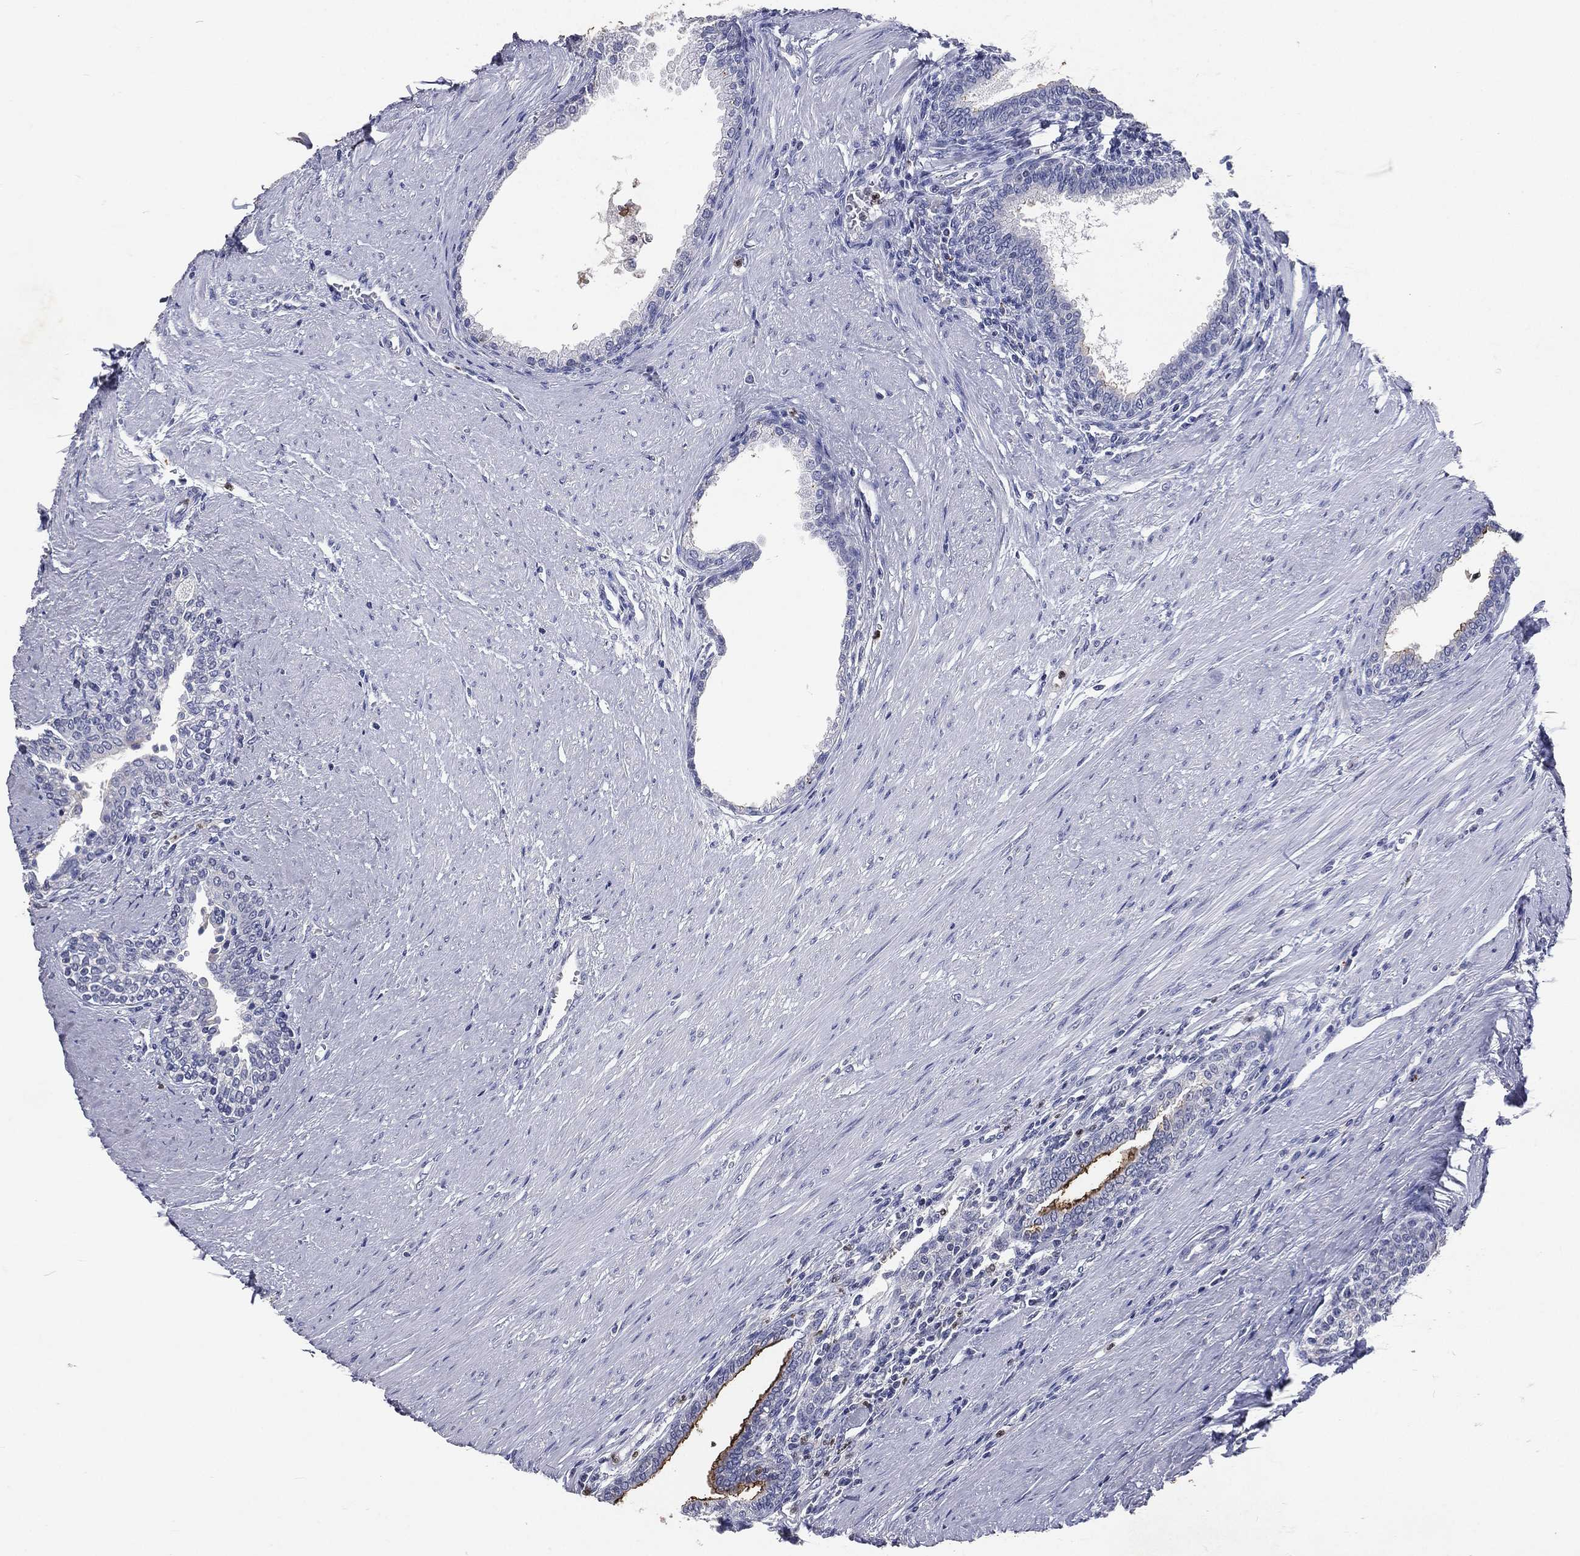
{"staining": {"intensity": "negative", "quantity": "none", "location": "none"}, "tissue": "prostate", "cell_type": "Glandular cells", "image_type": "normal", "snomed": [{"axis": "morphology", "description": "Normal tissue, NOS"}, {"axis": "topography", "description": "Prostate"}], "caption": "Immunohistochemistry (IHC) micrograph of normal prostate: human prostate stained with DAB (3,3'-diaminobenzidine) exhibits no significant protein staining in glandular cells.", "gene": "SLC34A2", "patient": {"sex": "male", "age": 64}}